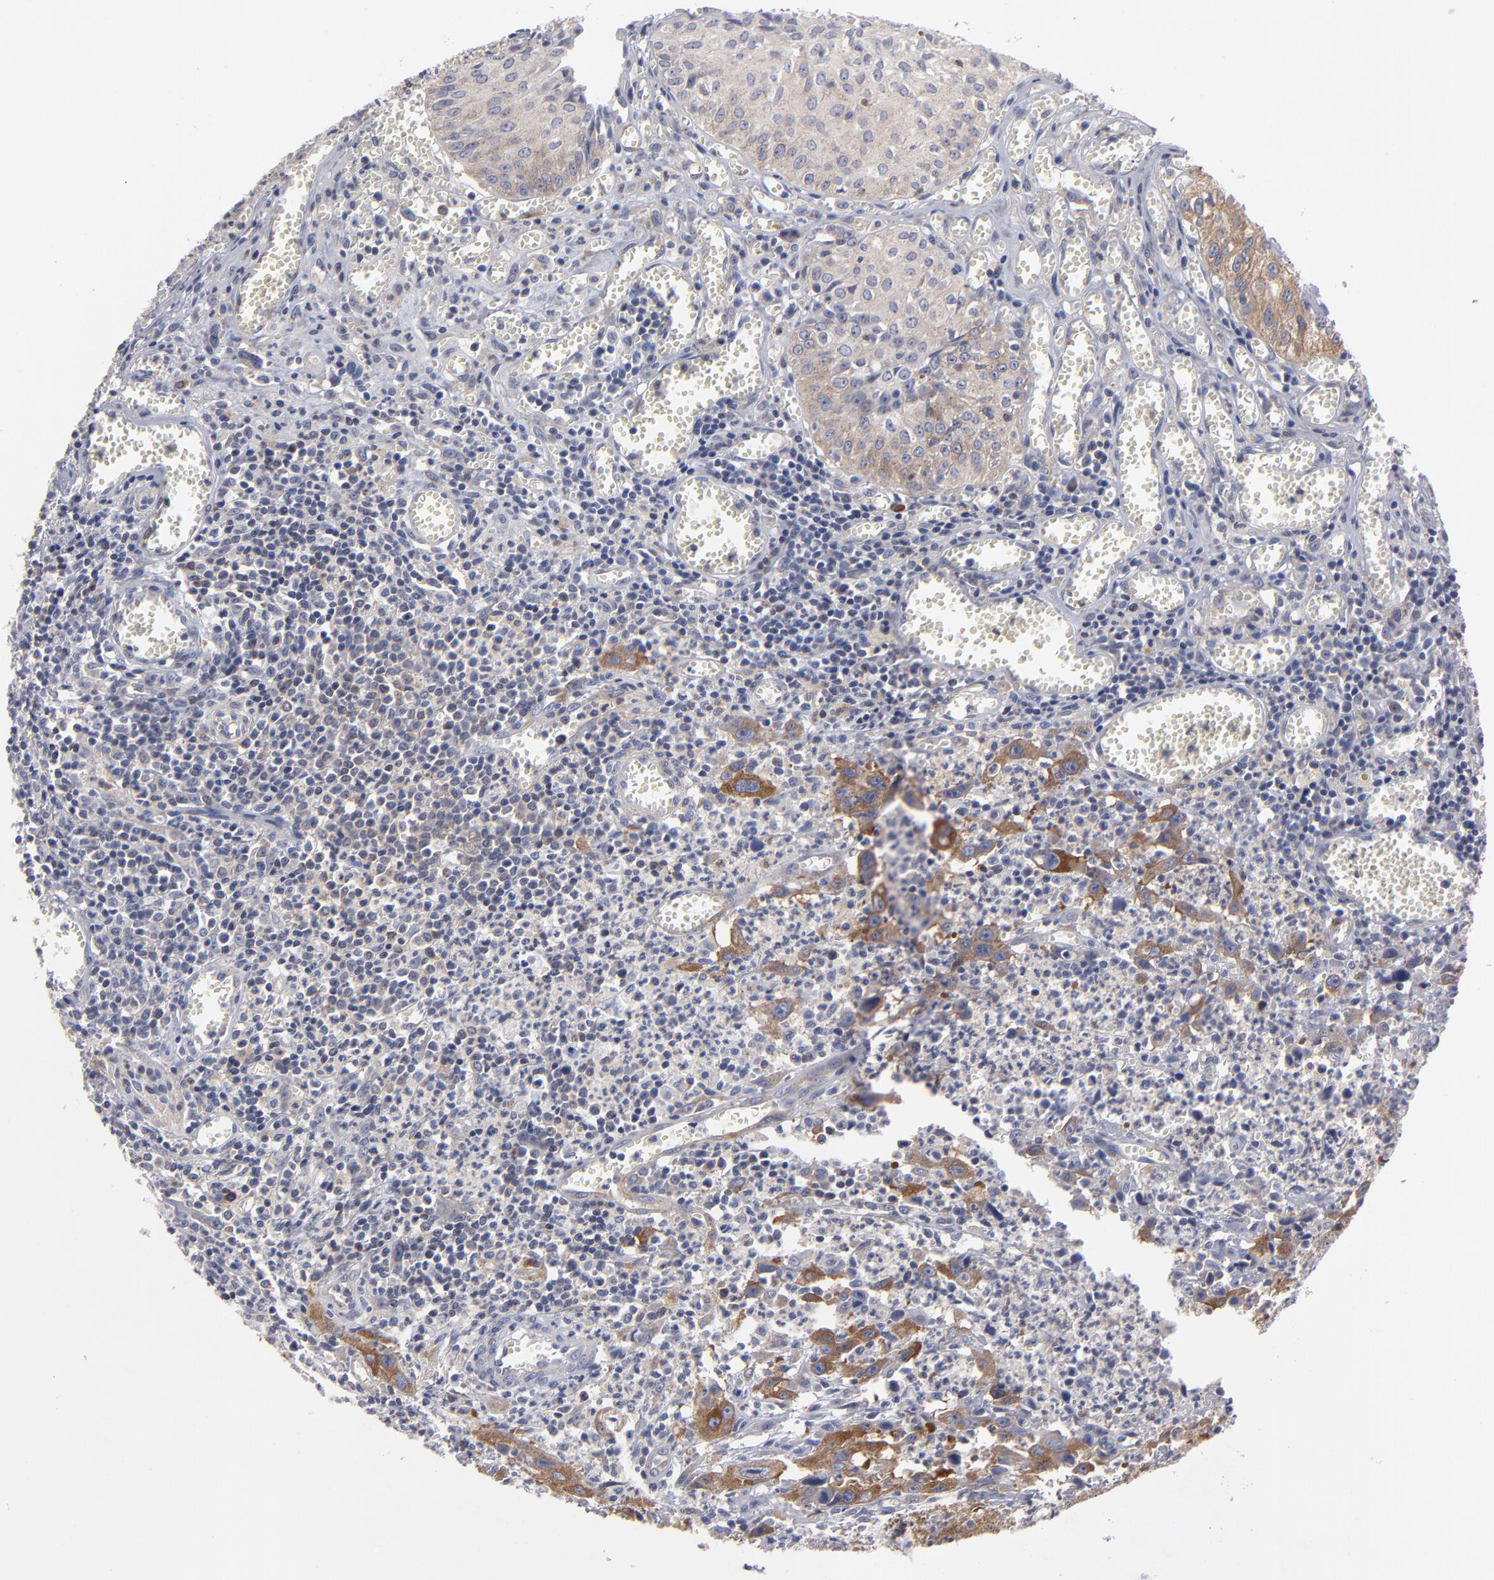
{"staining": {"intensity": "strong", "quantity": ">75%", "location": "cytoplasmic/membranous"}, "tissue": "urothelial cancer", "cell_type": "Tumor cells", "image_type": "cancer", "snomed": [{"axis": "morphology", "description": "Urothelial carcinoma, High grade"}, {"axis": "topography", "description": "Urinary bladder"}], "caption": "High-power microscopy captured an immunohistochemistry photomicrograph of urothelial cancer, revealing strong cytoplasmic/membranous staining in about >75% of tumor cells. Ihc stains the protein of interest in brown and the nuclei are stained blue.", "gene": "CEP97", "patient": {"sex": "male", "age": 66}}